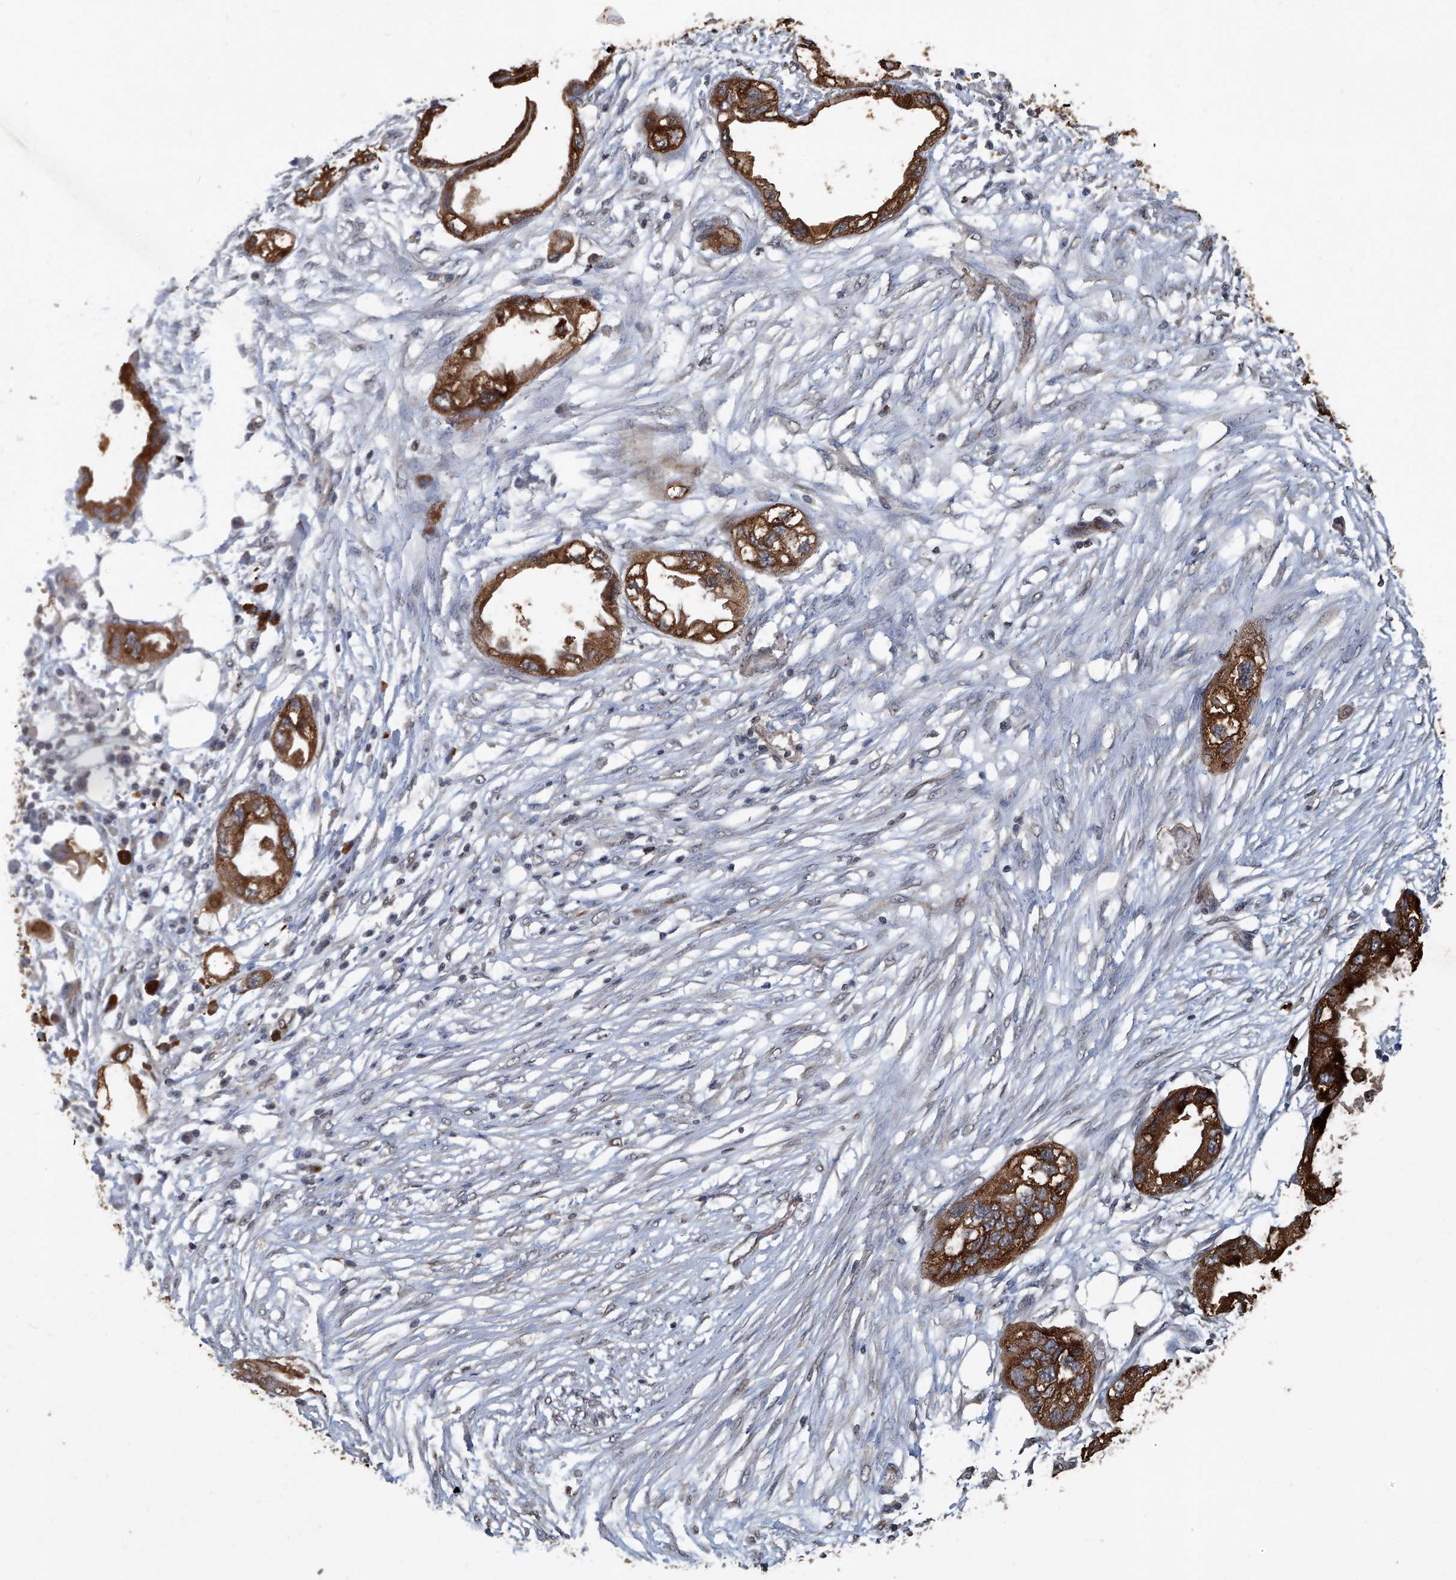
{"staining": {"intensity": "strong", "quantity": ">75%", "location": "cytoplasmic/membranous"}, "tissue": "endometrial cancer", "cell_type": "Tumor cells", "image_type": "cancer", "snomed": [{"axis": "morphology", "description": "Adenocarcinoma, NOS"}, {"axis": "morphology", "description": "Adenocarcinoma, metastatic, NOS"}, {"axis": "topography", "description": "Adipose tissue"}, {"axis": "topography", "description": "Endometrium"}], "caption": "Immunohistochemistry photomicrograph of neoplastic tissue: human endometrial cancer (adenocarcinoma) stained using immunohistochemistry (IHC) demonstrates high levels of strong protein expression localized specifically in the cytoplasmic/membranous of tumor cells, appearing as a cytoplasmic/membranous brown color.", "gene": "GPR132", "patient": {"sex": "female", "age": 67}}